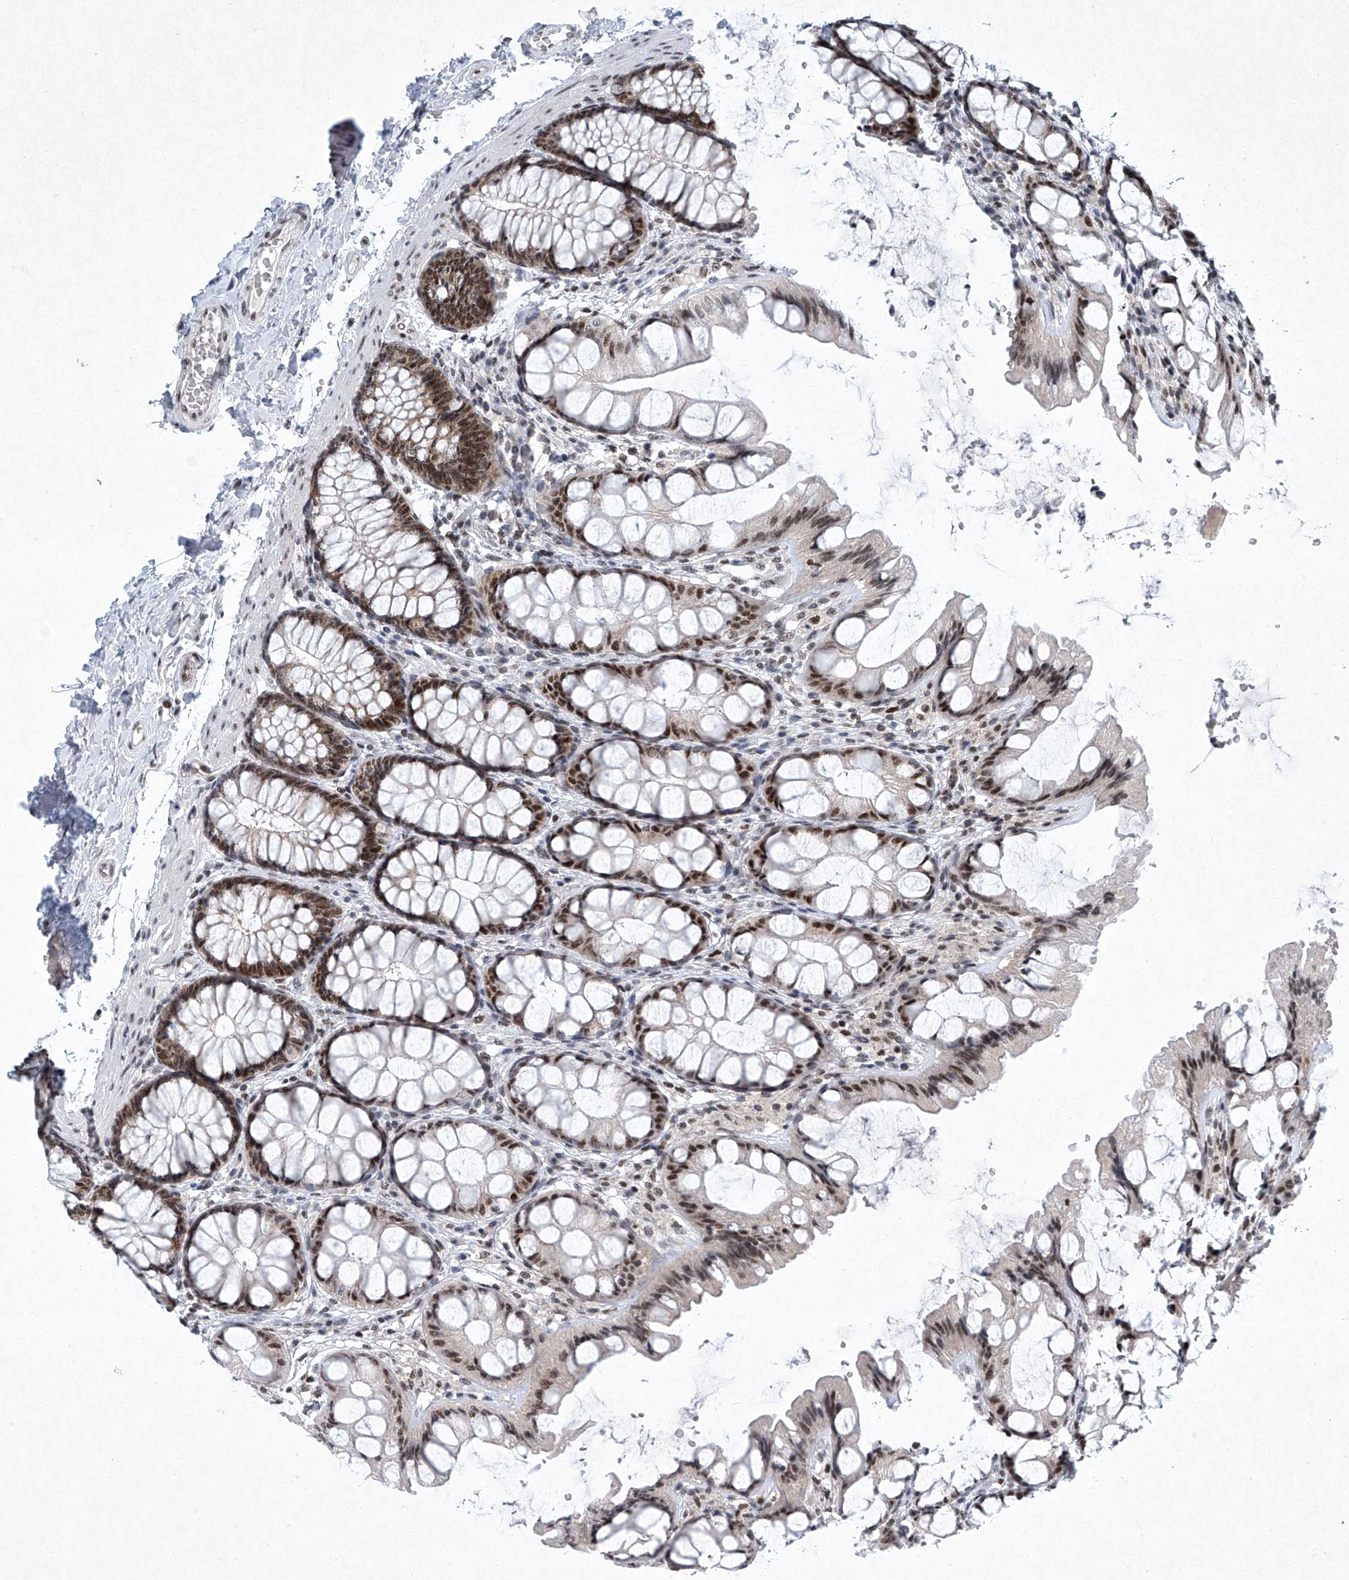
{"staining": {"intensity": "moderate", "quantity": ">75%", "location": "nuclear"}, "tissue": "colon", "cell_type": "Endothelial cells", "image_type": "normal", "snomed": [{"axis": "morphology", "description": "Normal tissue, NOS"}, {"axis": "topography", "description": "Colon"}], "caption": "Moderate nuclear protein staining is identified in about >75% of endothelial cells in colon. The staining is performed using DAB (3,3'-diaminobenzidine) brown chromogen to label protein expression. The nuclei are counter-stained blue using hematoxylin.", "gene": "TFDP1", "patient": {"sex": "male", "age": 47}}